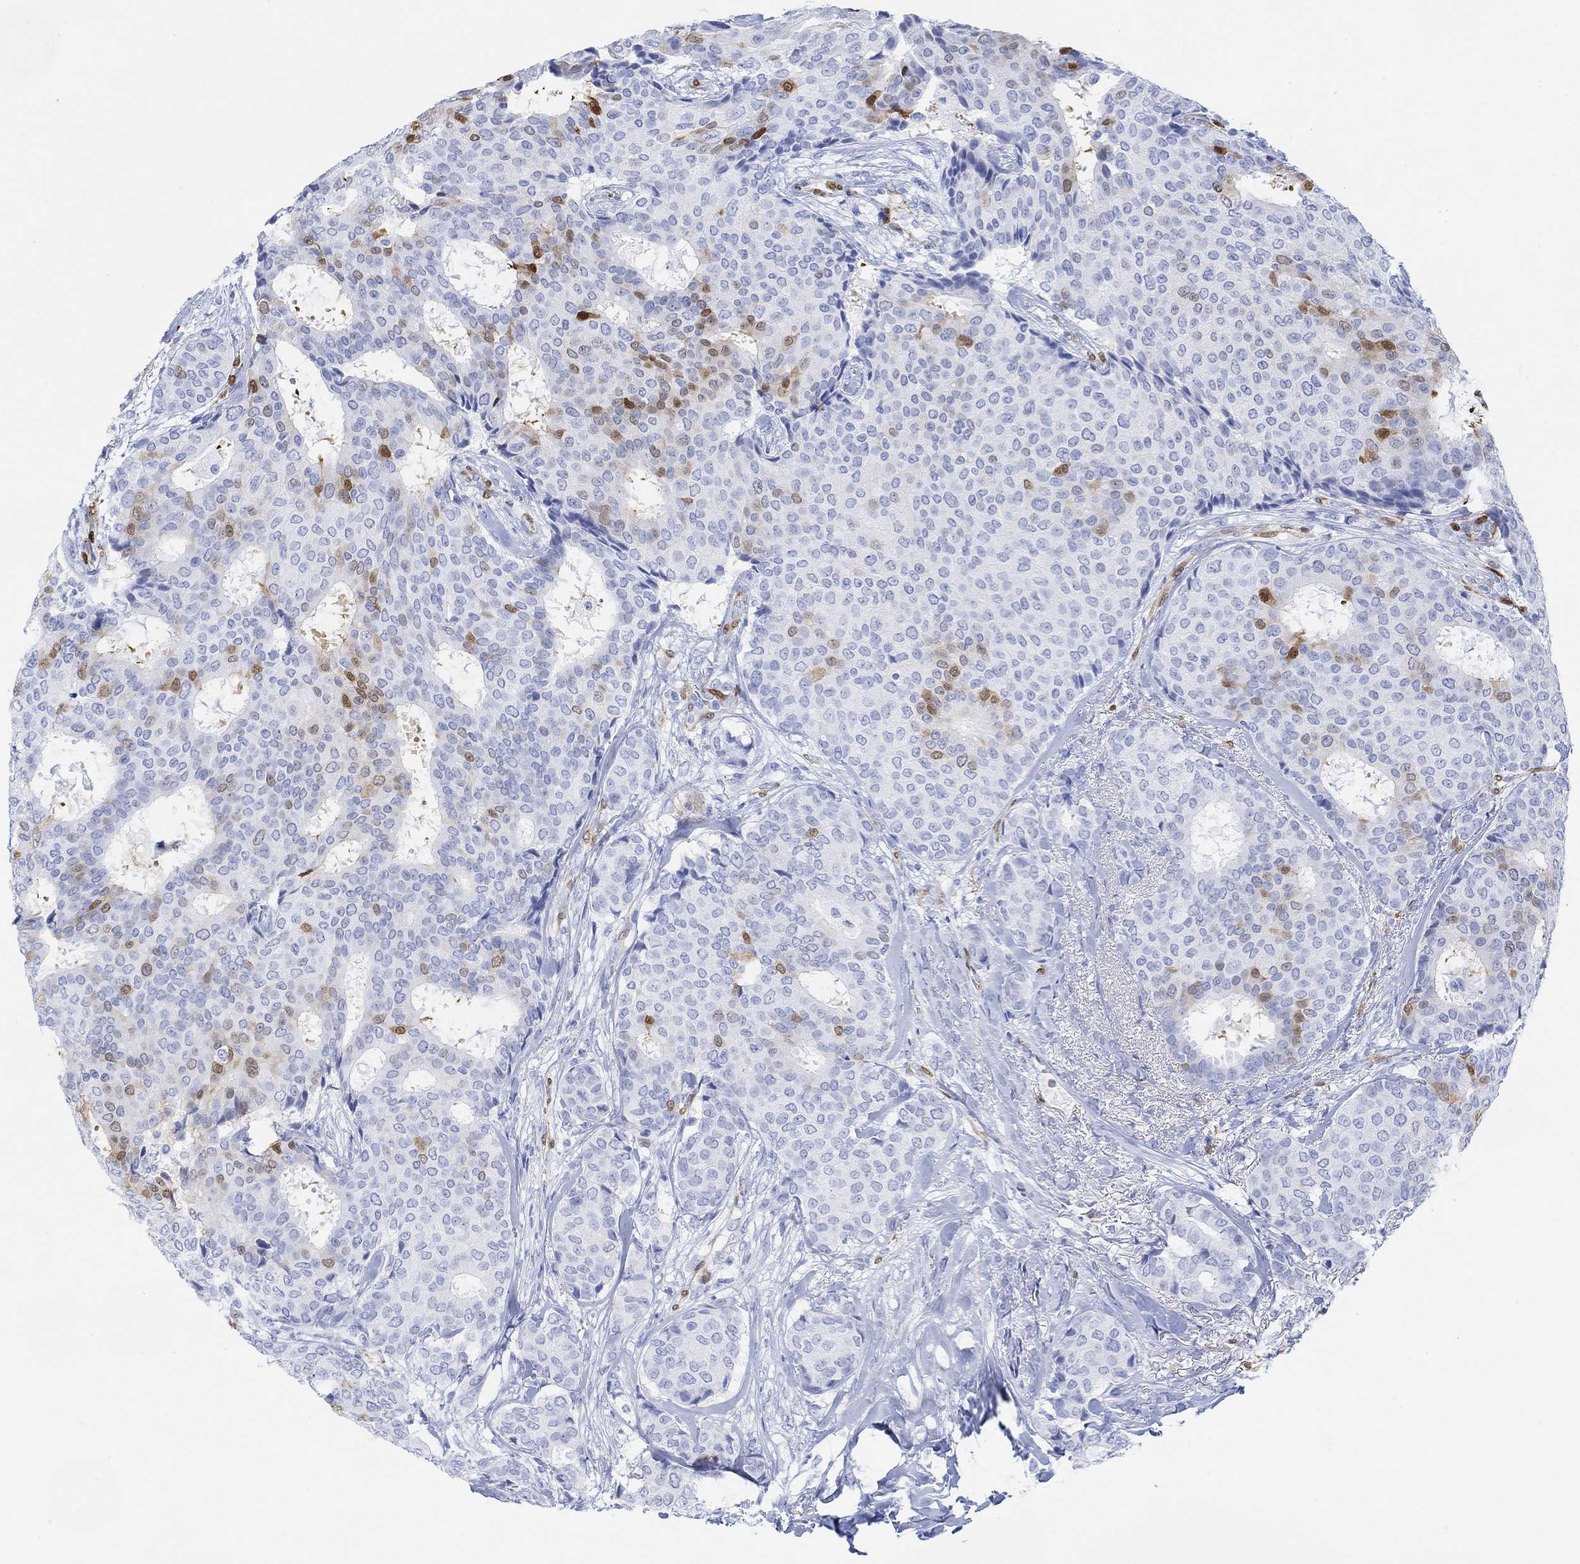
{"staining": {"intensity": "strong", "quantity": "<25%", "location": "nuclear"}, "tissue": "breast cancer", "cell_type": "Tumor cells", "image_type": "cancer", "snomed": [{"axis": "morphology", "description": "Duct carcinoma"}, {"axis": "topography", "description": "Breast"}], "caption": "Immunohistochemical staining of breast cancer (infiltrating ductal carcinoma) exhibits medium levels of strong nuclear staining in approximately <25% of tumor cells.", "gene": "TPPP3", "patient": {"sex": "female", "age": 75}}